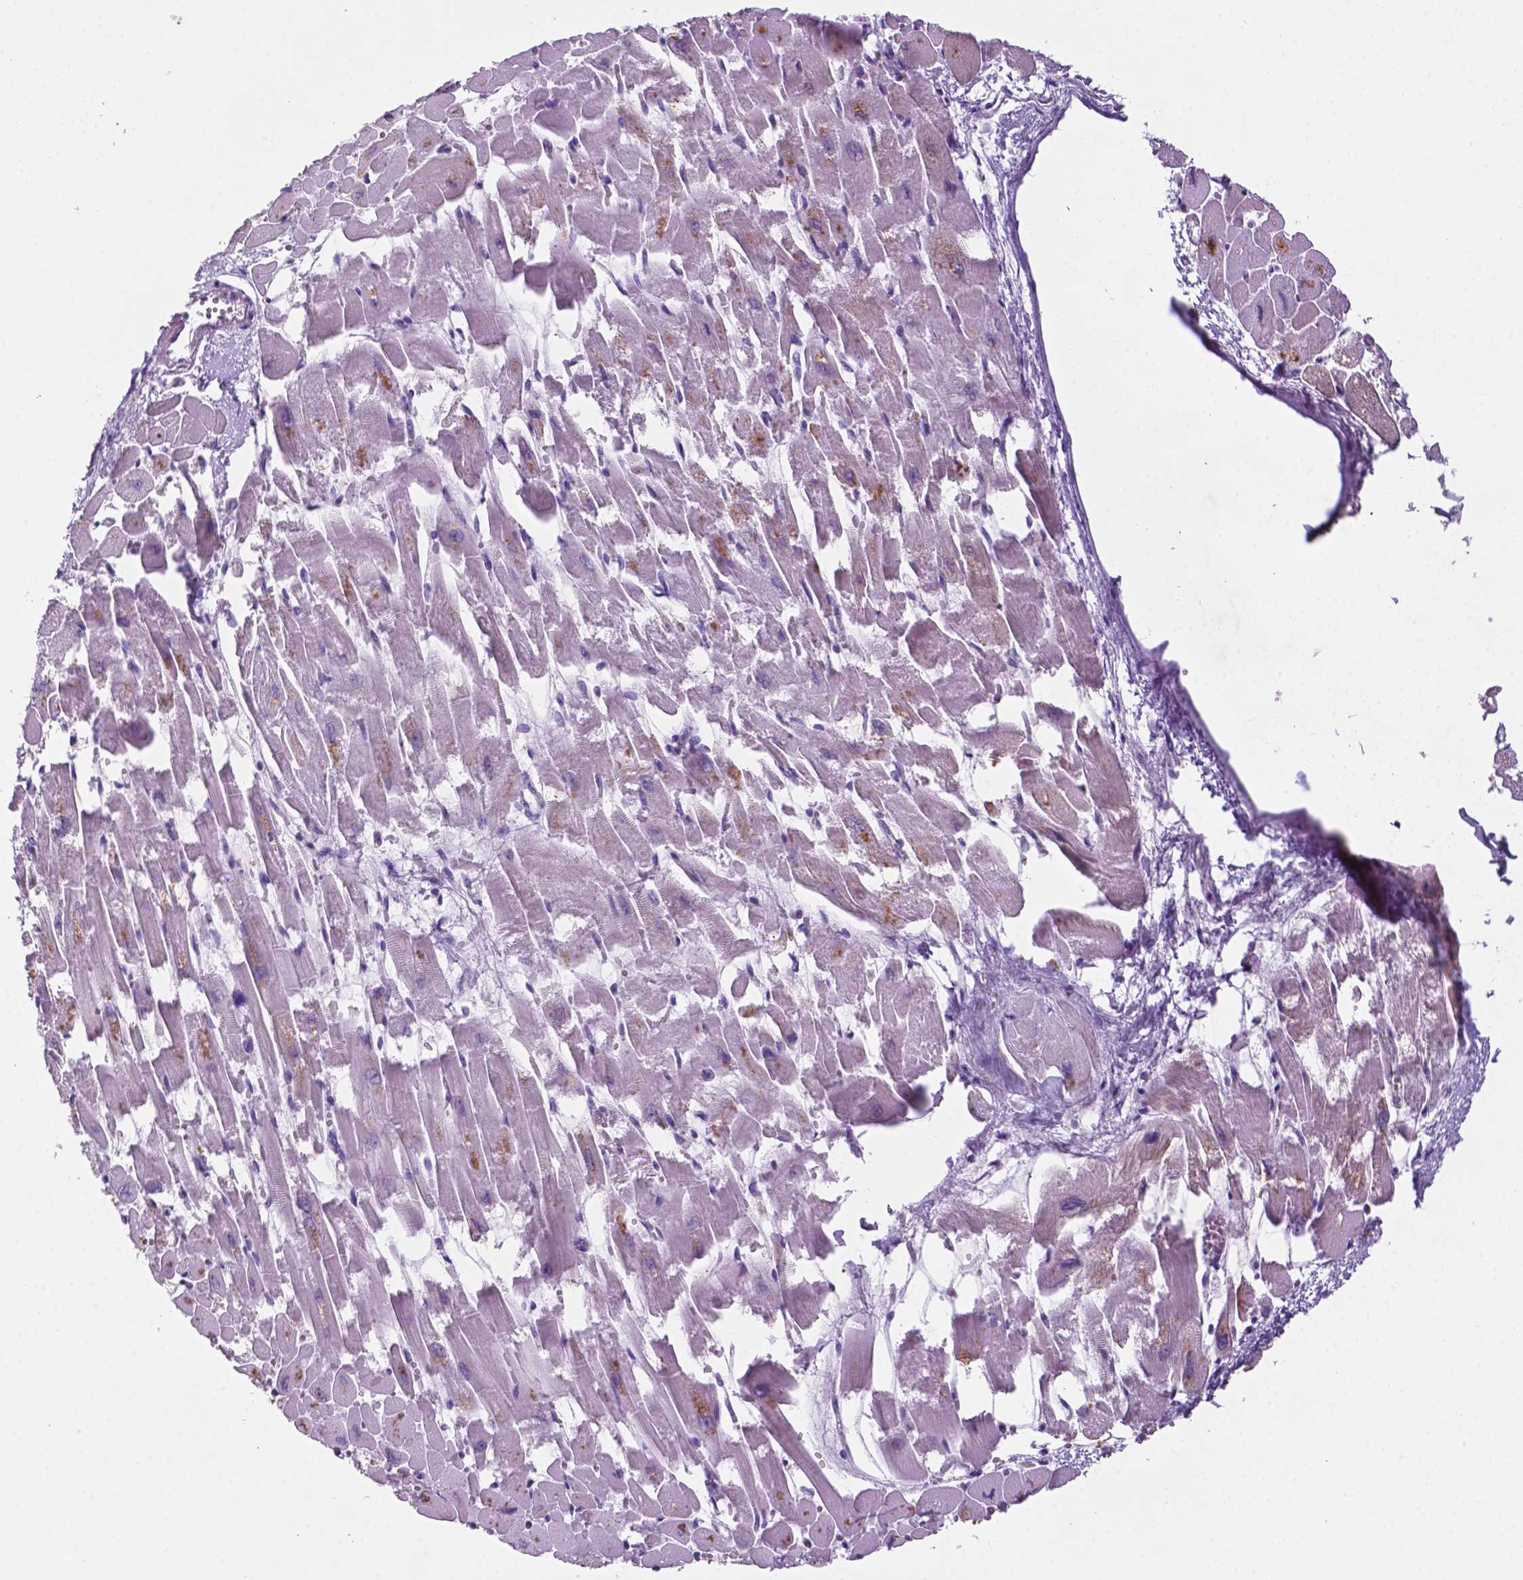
{"staining": {"intensity": "moderate", "quantity": "<25%", "location": "cytoplasmic/membranous"}, "tissue": "heart muscle", "cell_type": "Cardiomyocytes", "image_type": "normal", "snomed": [{"axis": "morphology", "description": "Normal tissue, NOS"}, {"axis": "topography", "description": "Heart"}], "caption": "Immunohistochemical staining of benign human heart muscle displays low levels of moderate cytoplasmic/membranous positivity in approximately <25% of cardiomyocytes. (brown staining indicates protein expression, while blue staining denotes nuclei).", "gene": "C18orf21", "patient": {"sex": "female", "age": 52}}